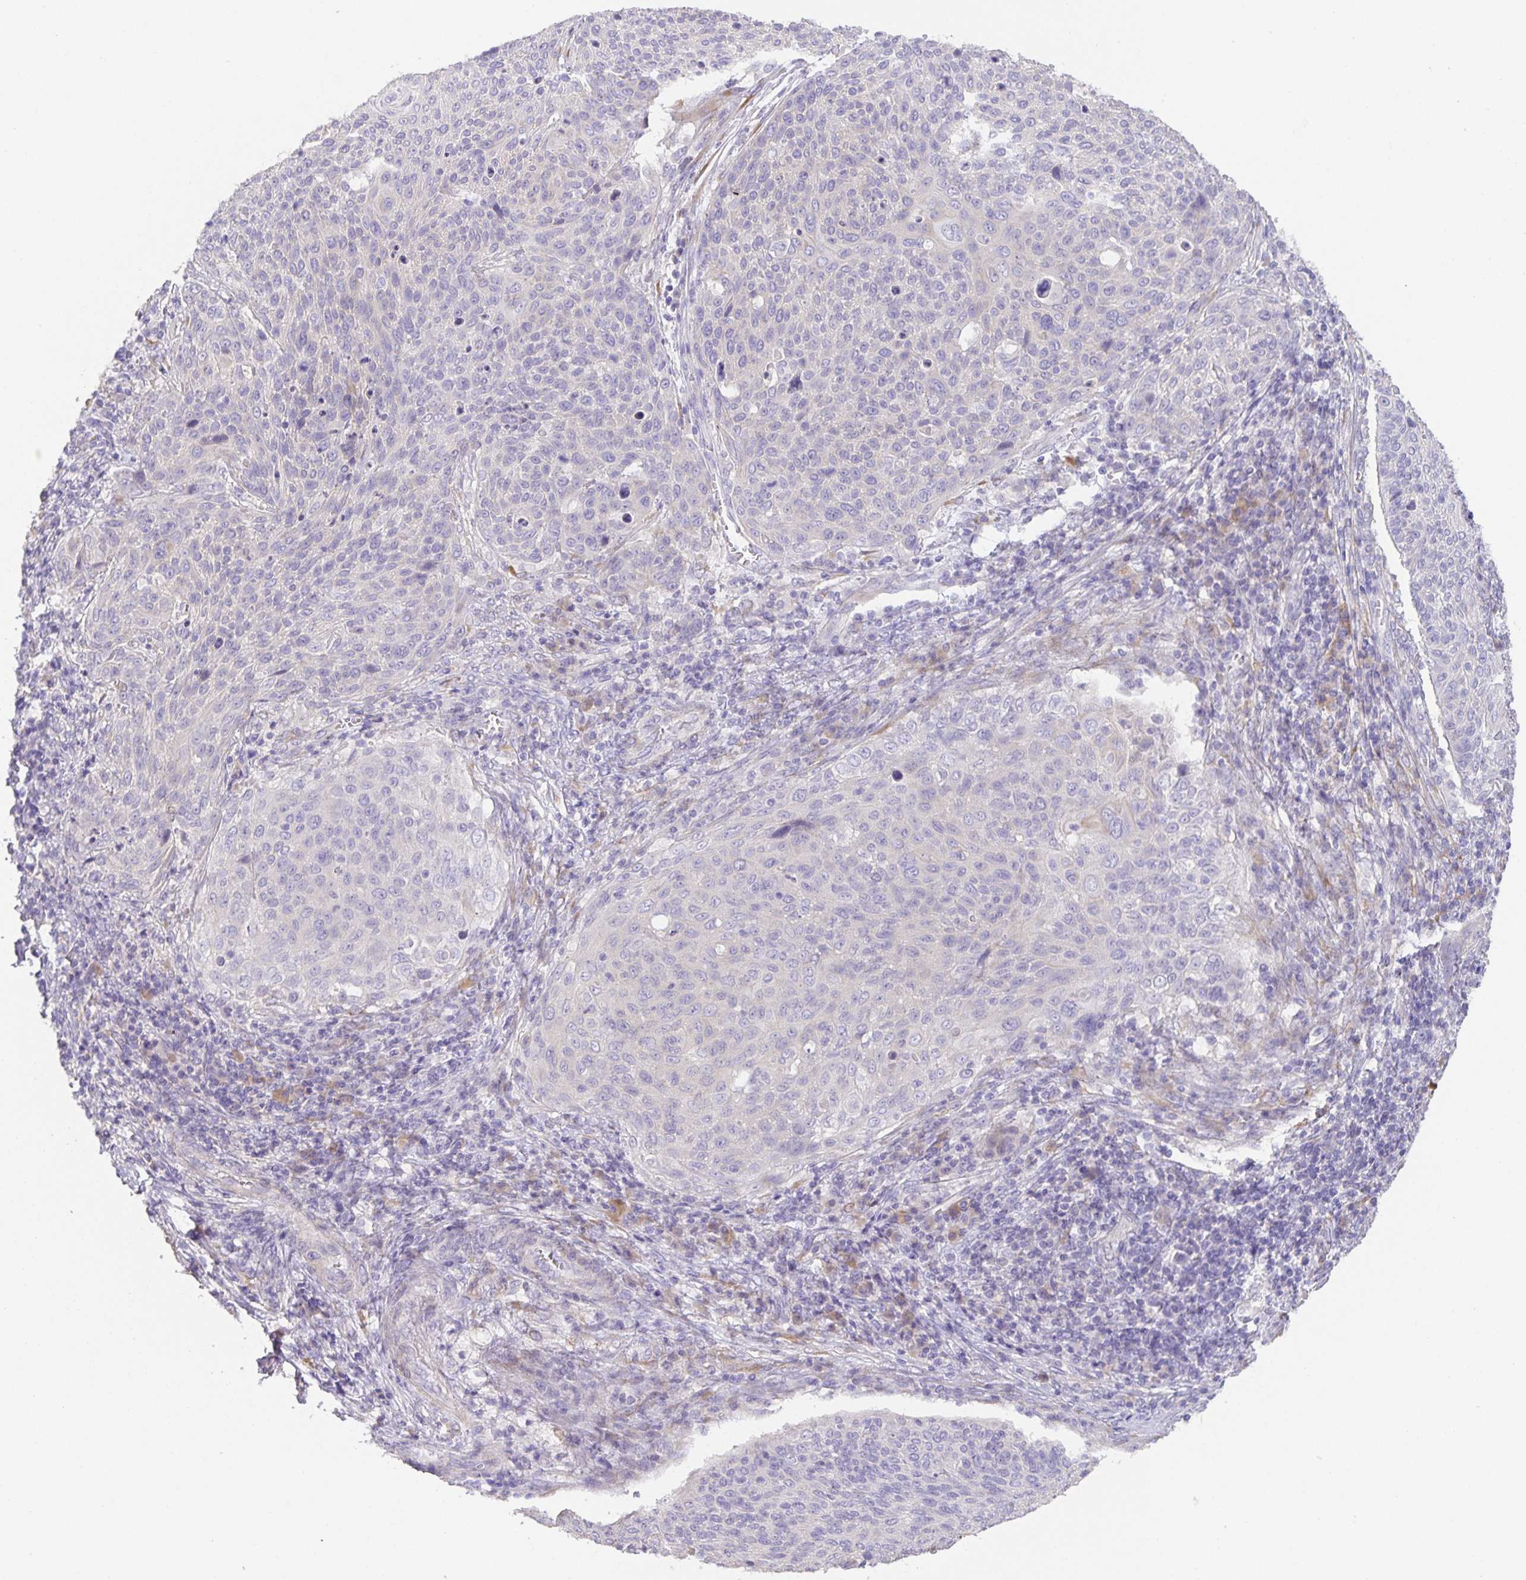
{"staining": {"intensity": "negative", "quantity": "none", "location": "none"}, "tissue": "cervical cancer", "cell_type": "Tumor cells", "image_type": "cancer", "snomed": [{"axis": "morphology", "description": "Squamous cell carcinoma, NOS"}, {"axis": "topography", "description": "Cervix"}], "caption": "An immunohistochemistry (IHC) micrograph of cervical cancer is shown. There is no staining in tumor cells of cervical cancer.", "gene": "PRR36", "patient": {"sex": "female", "age": 31}}